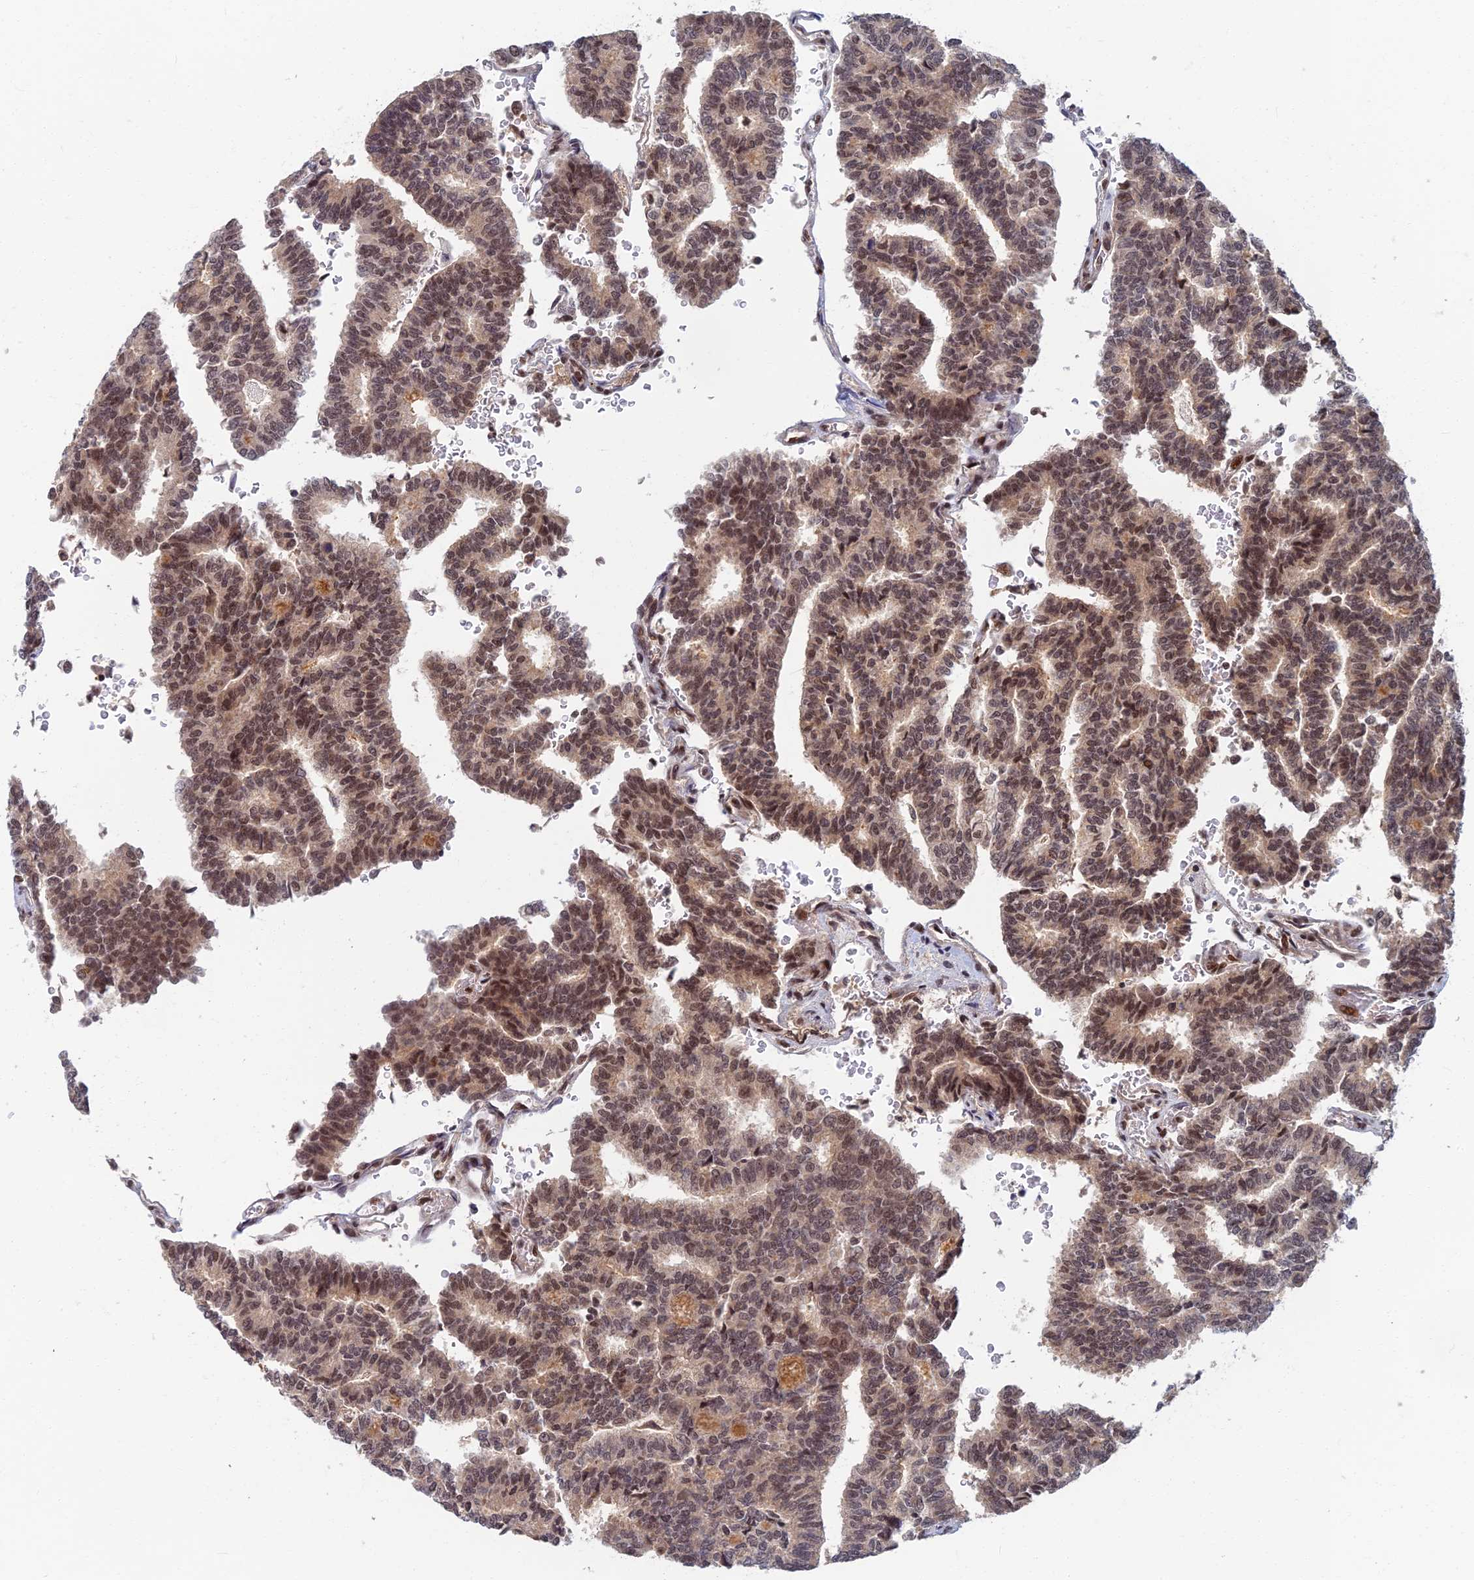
{"staining": {"intensity": "weak", "quantity": "25%-75%", "location": "nuclear"}, "tissue": "thyroid cancer", "cell_type": "Tumor cells", "image_type": "cancer", "snomed": [{"axis": "morphology", "description": "Papillary adenocarcinoma, NOS"}, {"axis": "topography", "description": "Thyroid gland"}], "caption": "Human papillary adenocarcinoma (thyroid) stained with a brown dye displays weak nuclear positive positivity in approximately 25%-75% of tumor cells.", "gene": "TCEA2", "patient": {"sex": "female", "age": 35}}